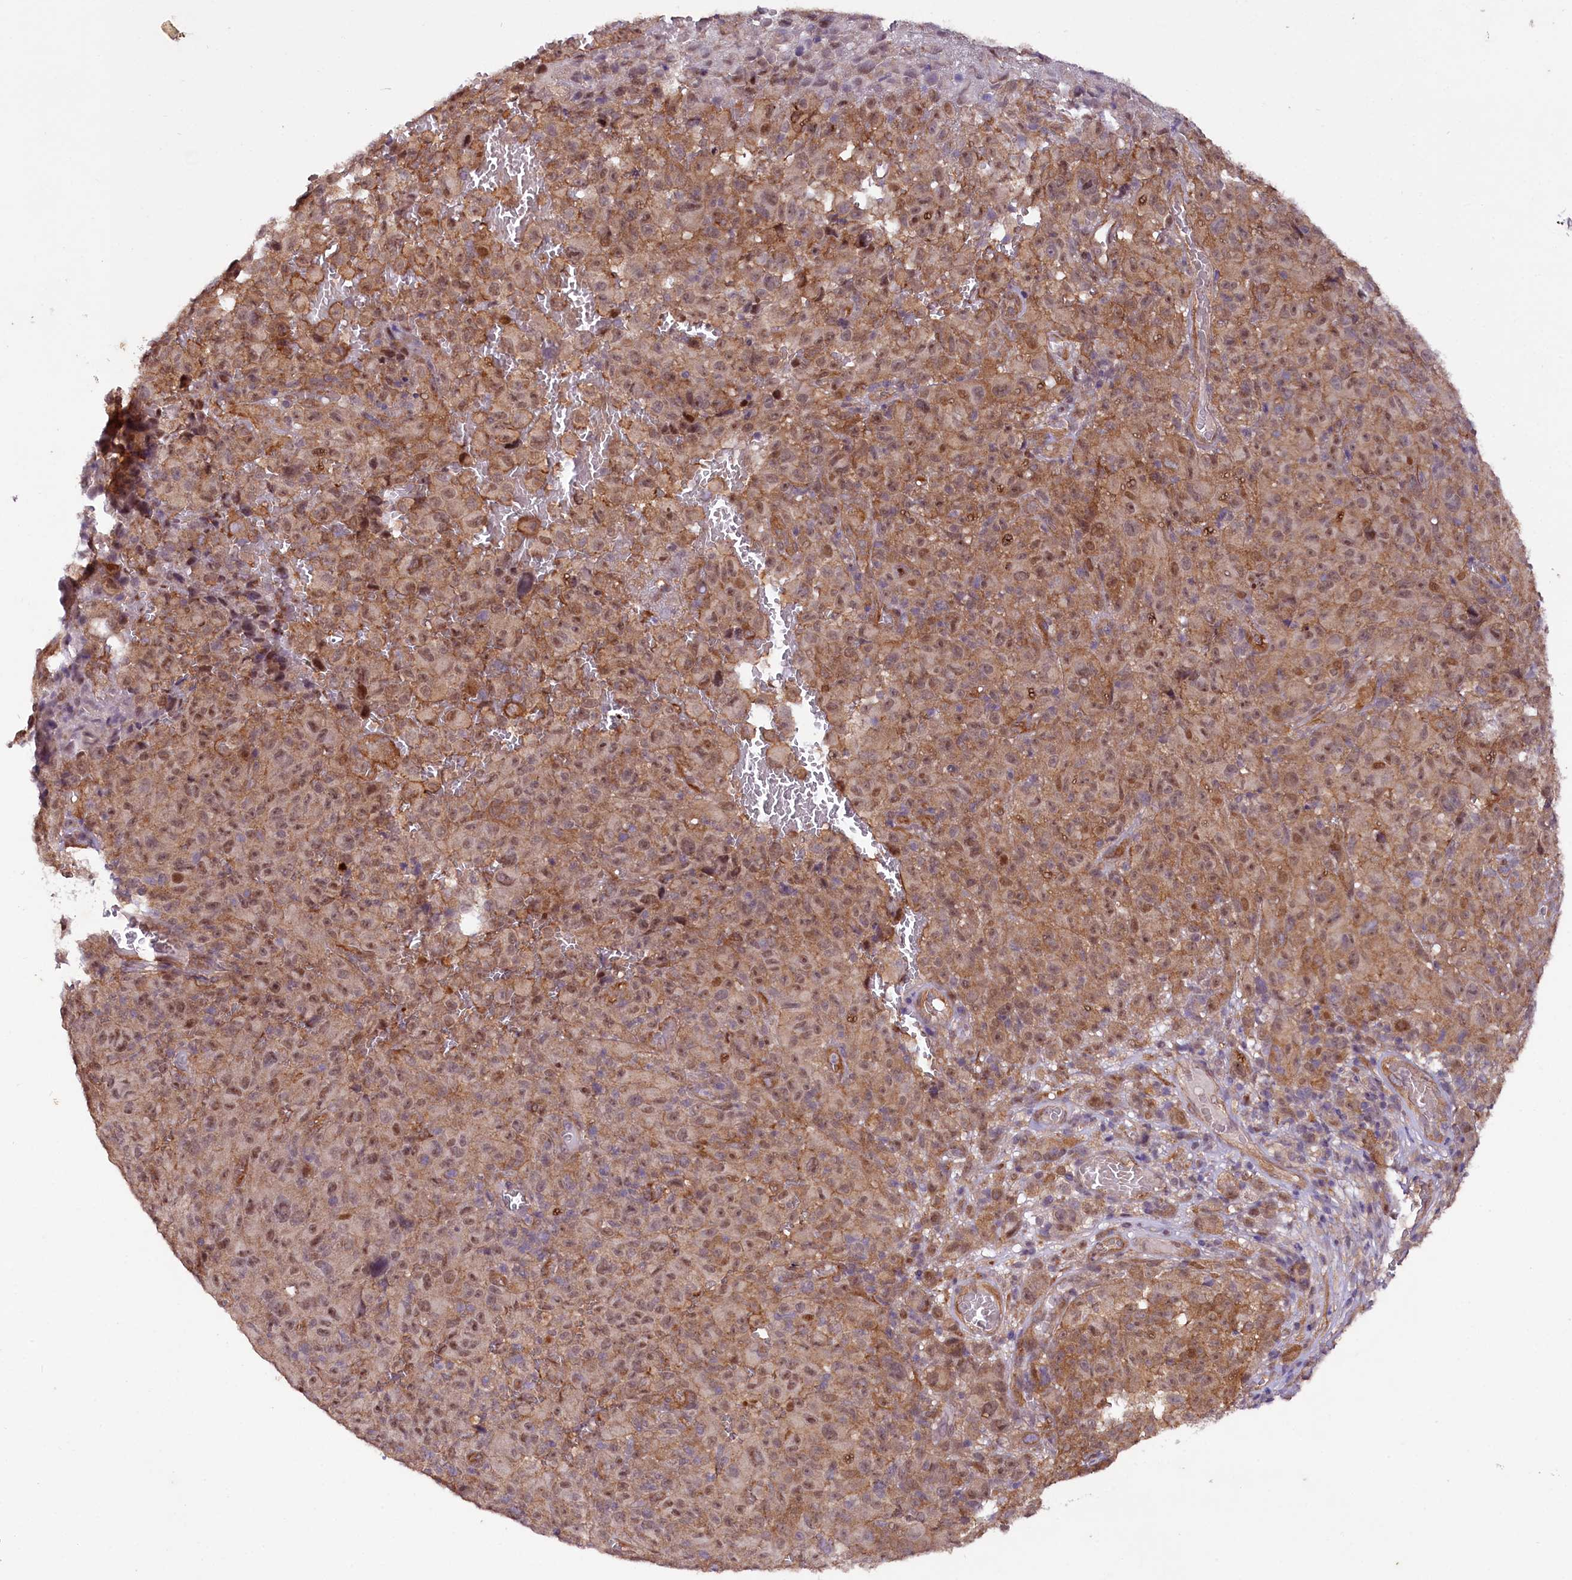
{"staining": {"intensity": "moderate", "quantity": ">75%", "location": "cytoplasmic/membranous,nuclear"}, "tissue": "melanoma", "cell_type": "Tumor cells", "image_type": "cancer", "snomed": [{"axis": "morphology", "description": "Malignant melanoma, NOS"}, {"axis": "topography", "description": "Skin"}], "caption": "Tumor cells demonstrate medium levels of moderate cytoplasmic/membranous and nuclear staining in approximately >75% of cells in human melanoma.", "gene": "PHLDB1", "patient": {"sex": "female", "age": 82}}